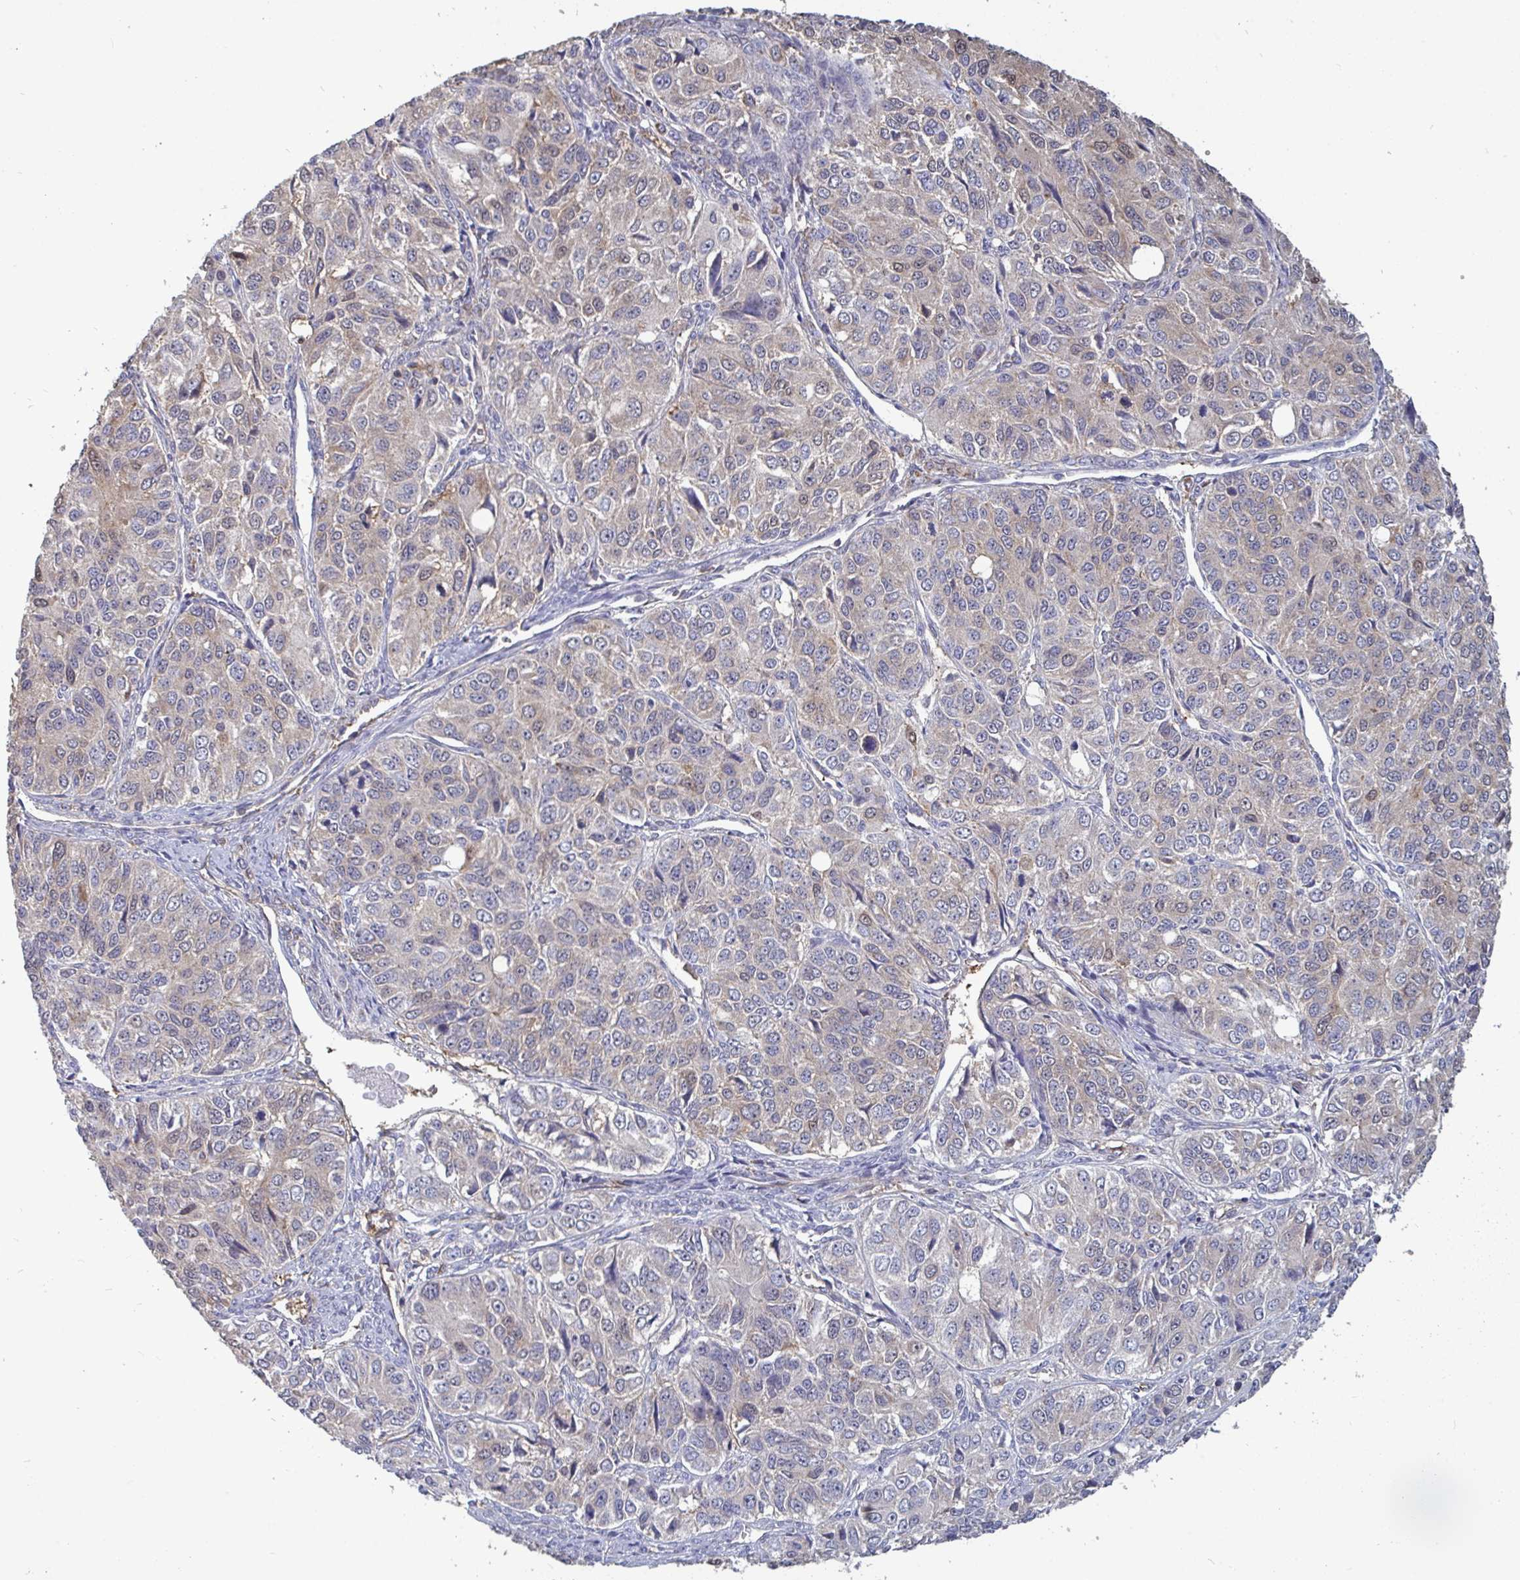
{"staining": {"intensity": "weak", "quantity": "<25%", "location": "cytoplasmic/membranous"}, "tissue": "ovarian cancer", "cell_type": "Tumor cells", "image_type": "cancer", "snomed": [{"axis": "morphology", "description": "Carcinoma, endometroid"}, {"axis": "topography", "description": "Ovary"}], "caption": "Tumor cells are negative for brown protein staining in ovarian endometroid carcinoma.", "gene": "ISCU", "patient": {"sex": "female", "age": 51}}